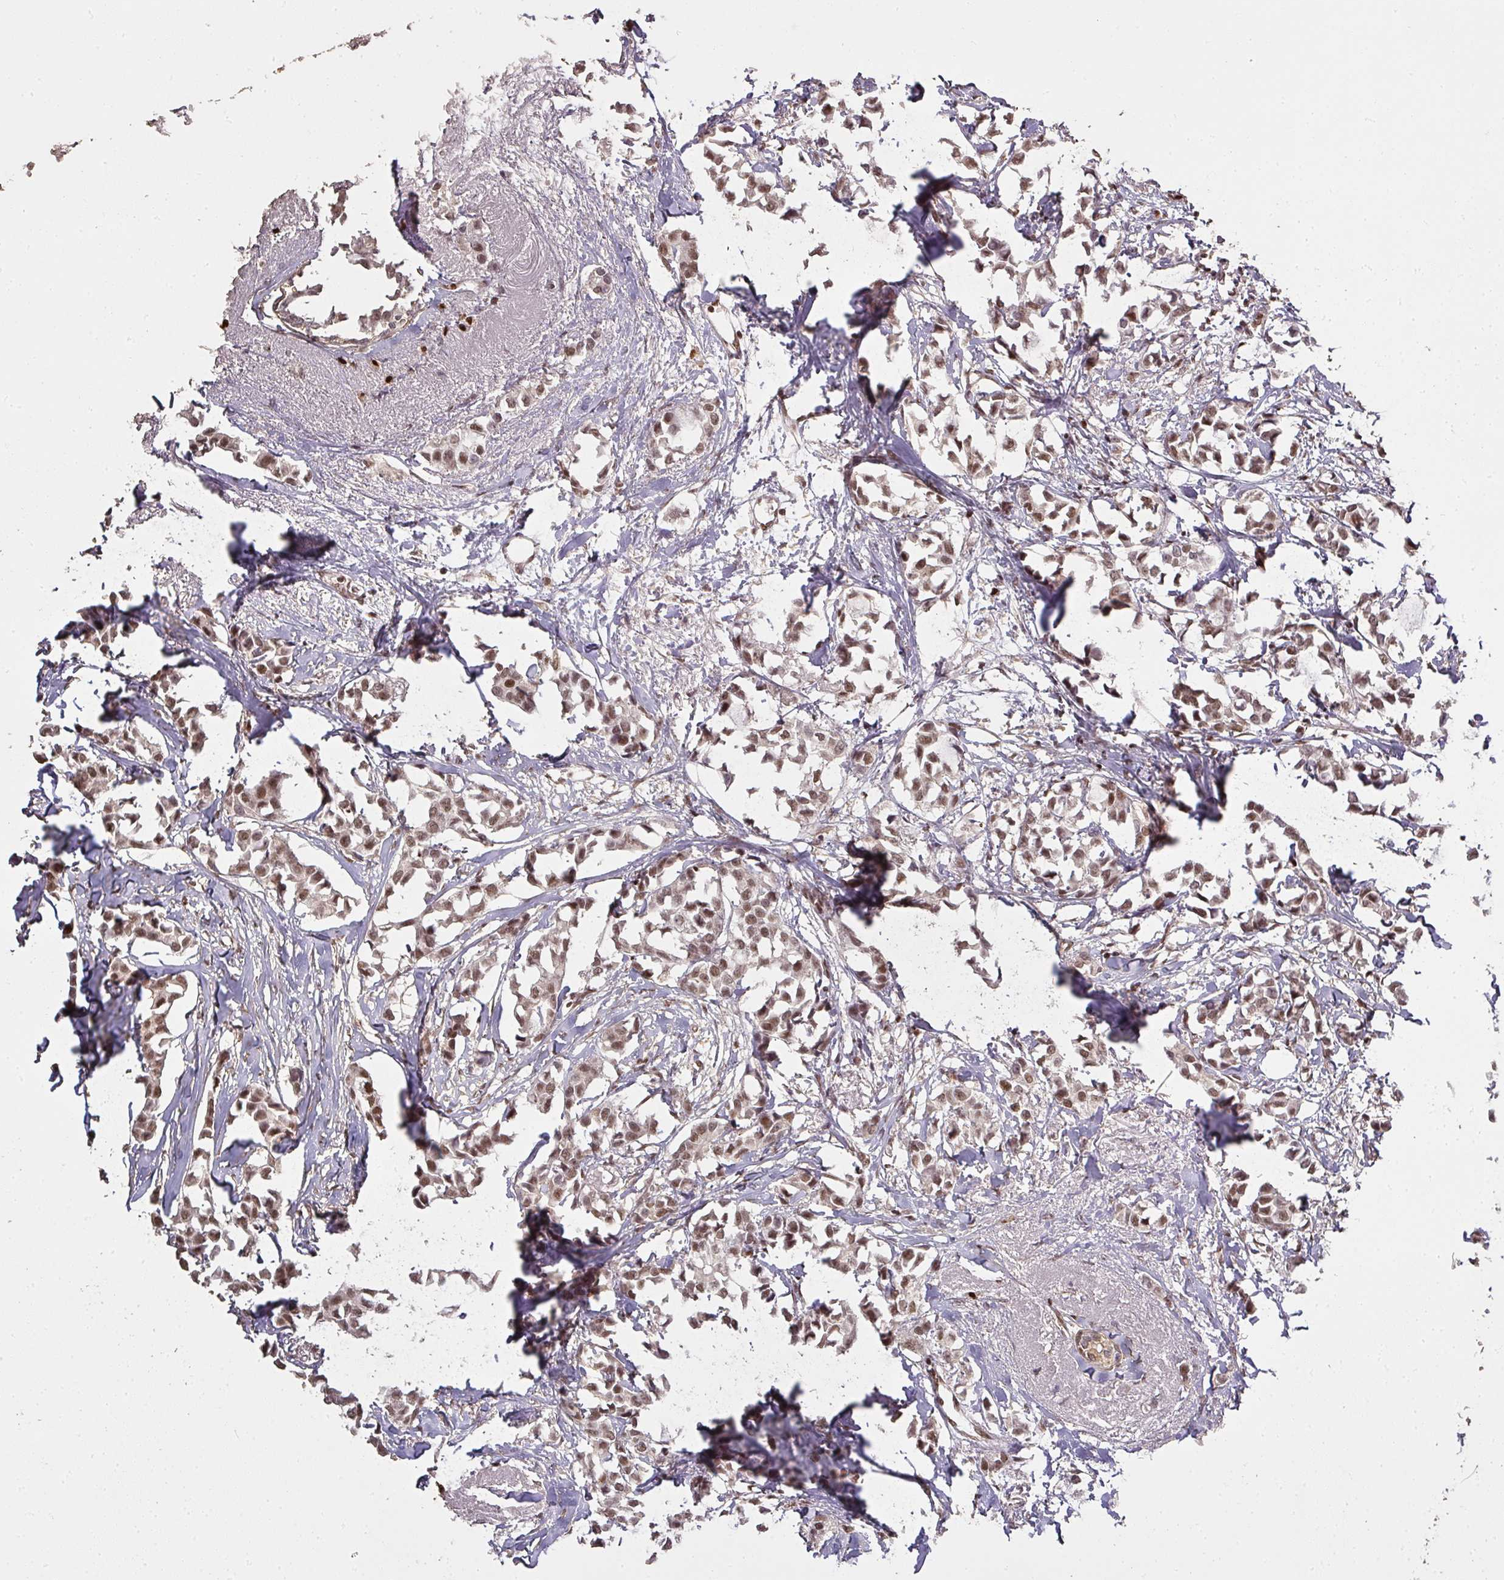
{"staining": {"intensity": "moderate", "quantity": ">75%", "location": "nuclear"}, "tissue": "breast cancer", "cell_type": "Tumor cells", "image_type": "cancer", "snomed": [{"axis": "morphology", "description": "Duct carcinoma"}, {"axis": "topography", "description": "Breast"}], "caption": "Immunohistochemistry (IHC) photomicrograph of human breast intraductal carcinoma stained for a protein (brown), which demonstrates medium levels of moderate nuclear expression in approximately >75% of tumor cells.", "gene": "GPRIN2", "patient": {"sex": "female", "age": 73}}